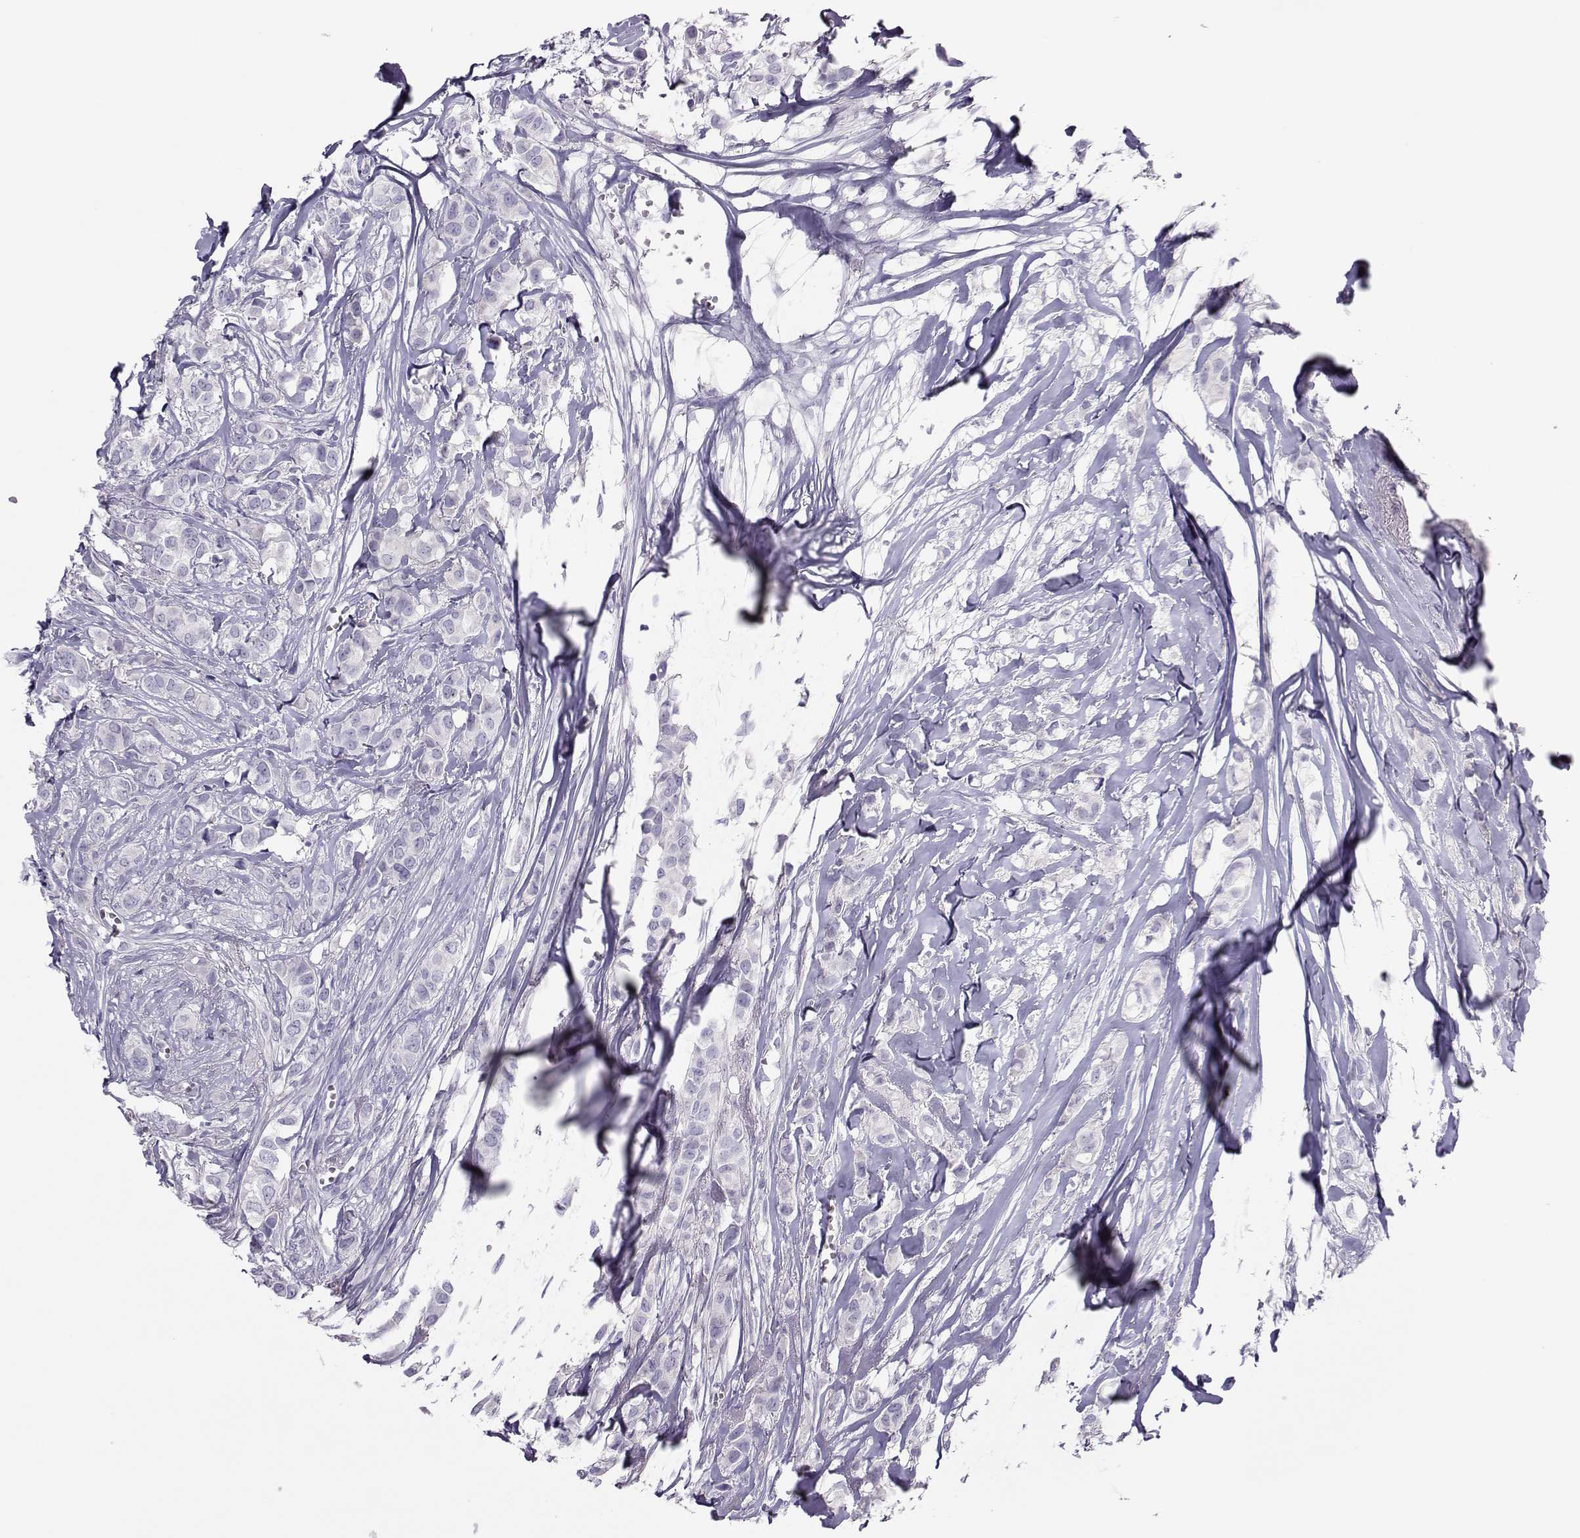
{"staining": {"intensity": "negative", "quantity": "none", "location": "none"}, "tissue": "breast cancer", "cell_type": "Tumor cells", "image_type": "cancer", "snomed": [{"axis": "morphology", "description": "Duct carcinoma"}, {"axis": "topography", "description": "Breast"}], "caption": "The image exhibits no staining of tumor cells in breast infiltrating ductal carcinoma.", "gene": "TRPM7", "patient": {"sex": "female", "age": 85}}